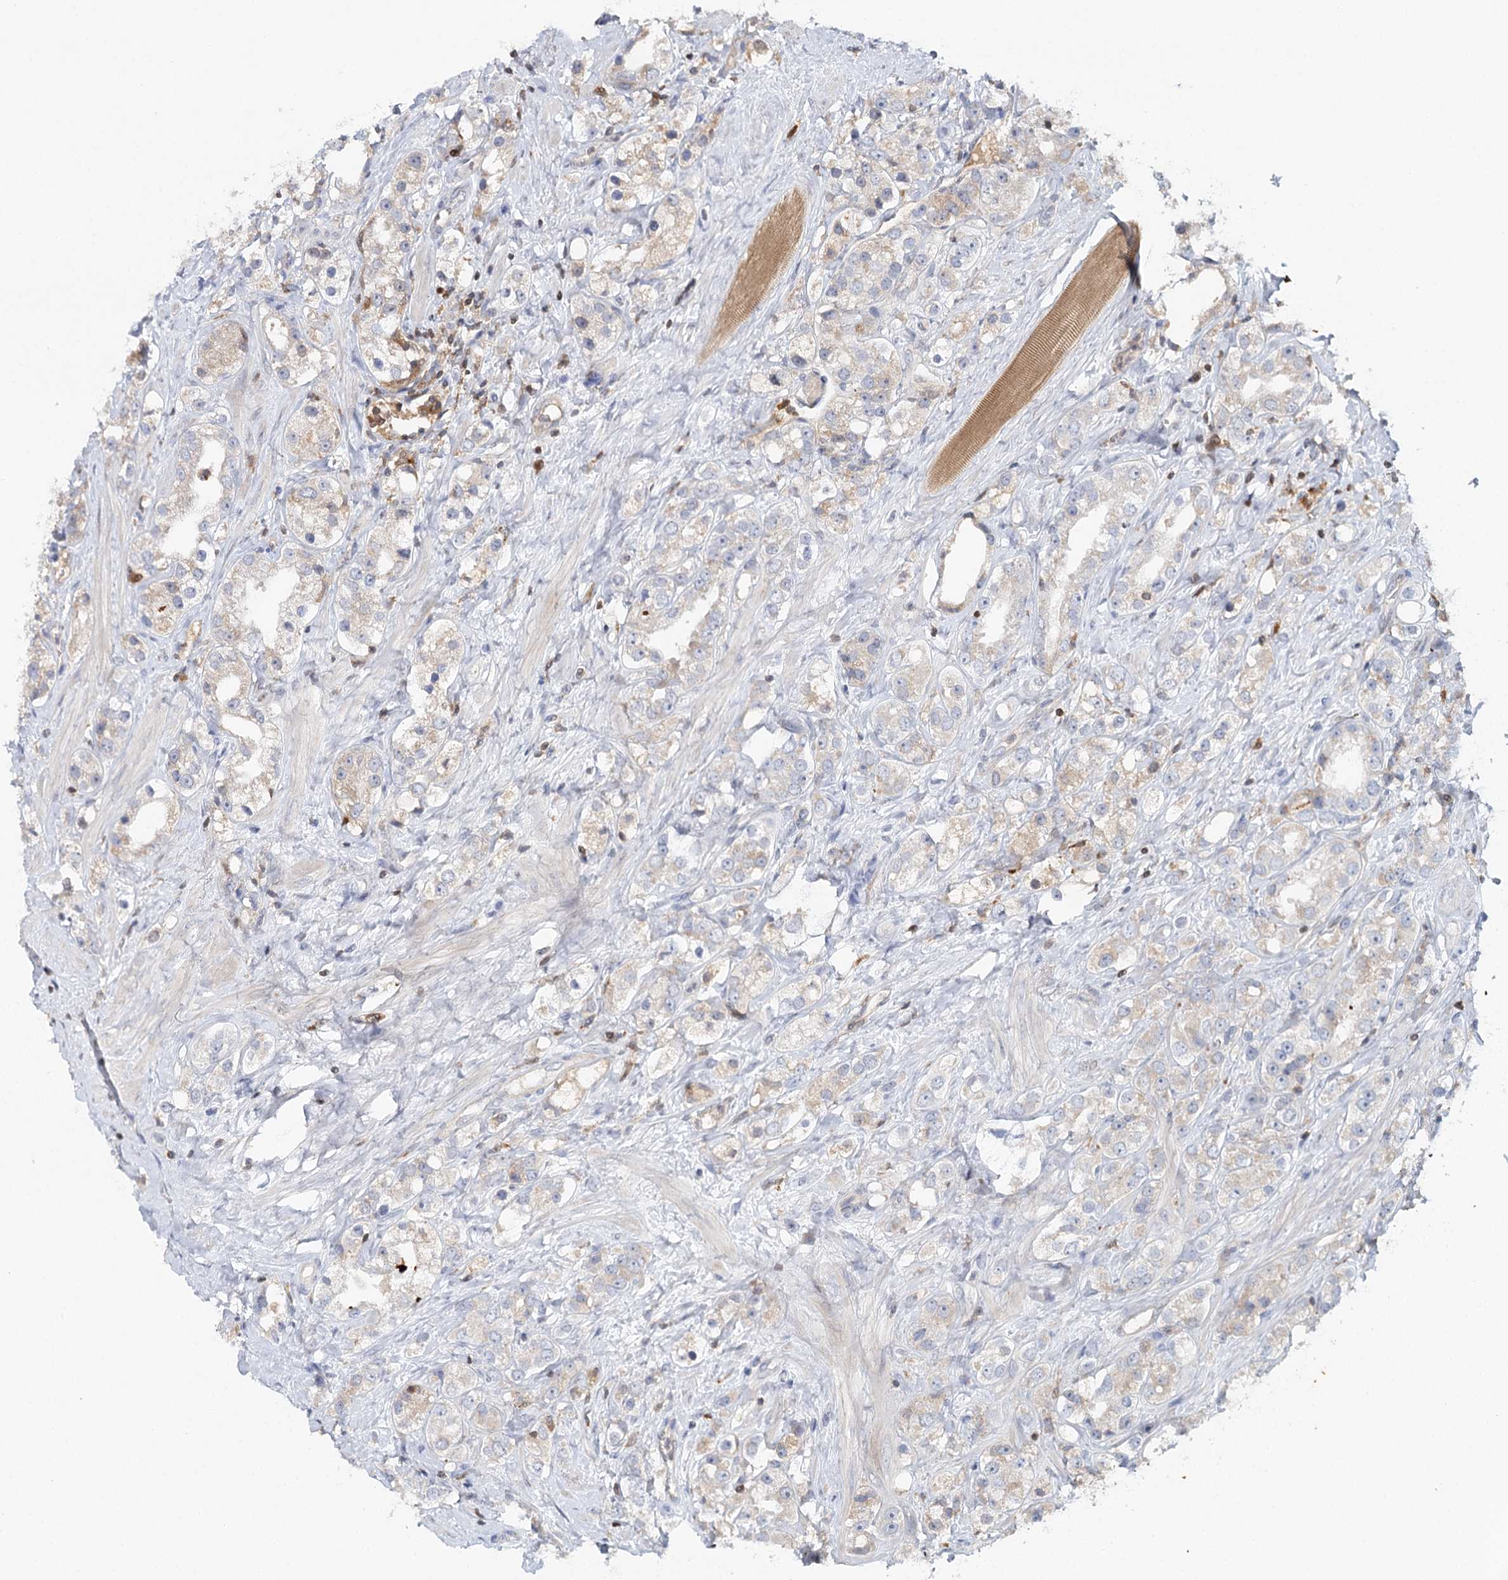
{"staining": {"intensity": "weak", "quantity": "<25%", "location": "cytoplasmic/membranous"}, "tissue": "prostate cancer", "cell_type": "Tumor cells", "image_type": "cancer", "snomed": [{"axis": "morphology", "description": "Adenocarcinoma, NOS"}, {"axis": "topography", "description": "Prostate"}], "caption": "DAB (3,3'-diaminobenzidine) immunohistochemical staining of human prostate cancer (adenocarcinoma) reveals no significant staining in tumor cells.", "gene": "SLC41A2", "patient": {"sex": "male", "age": 79}}